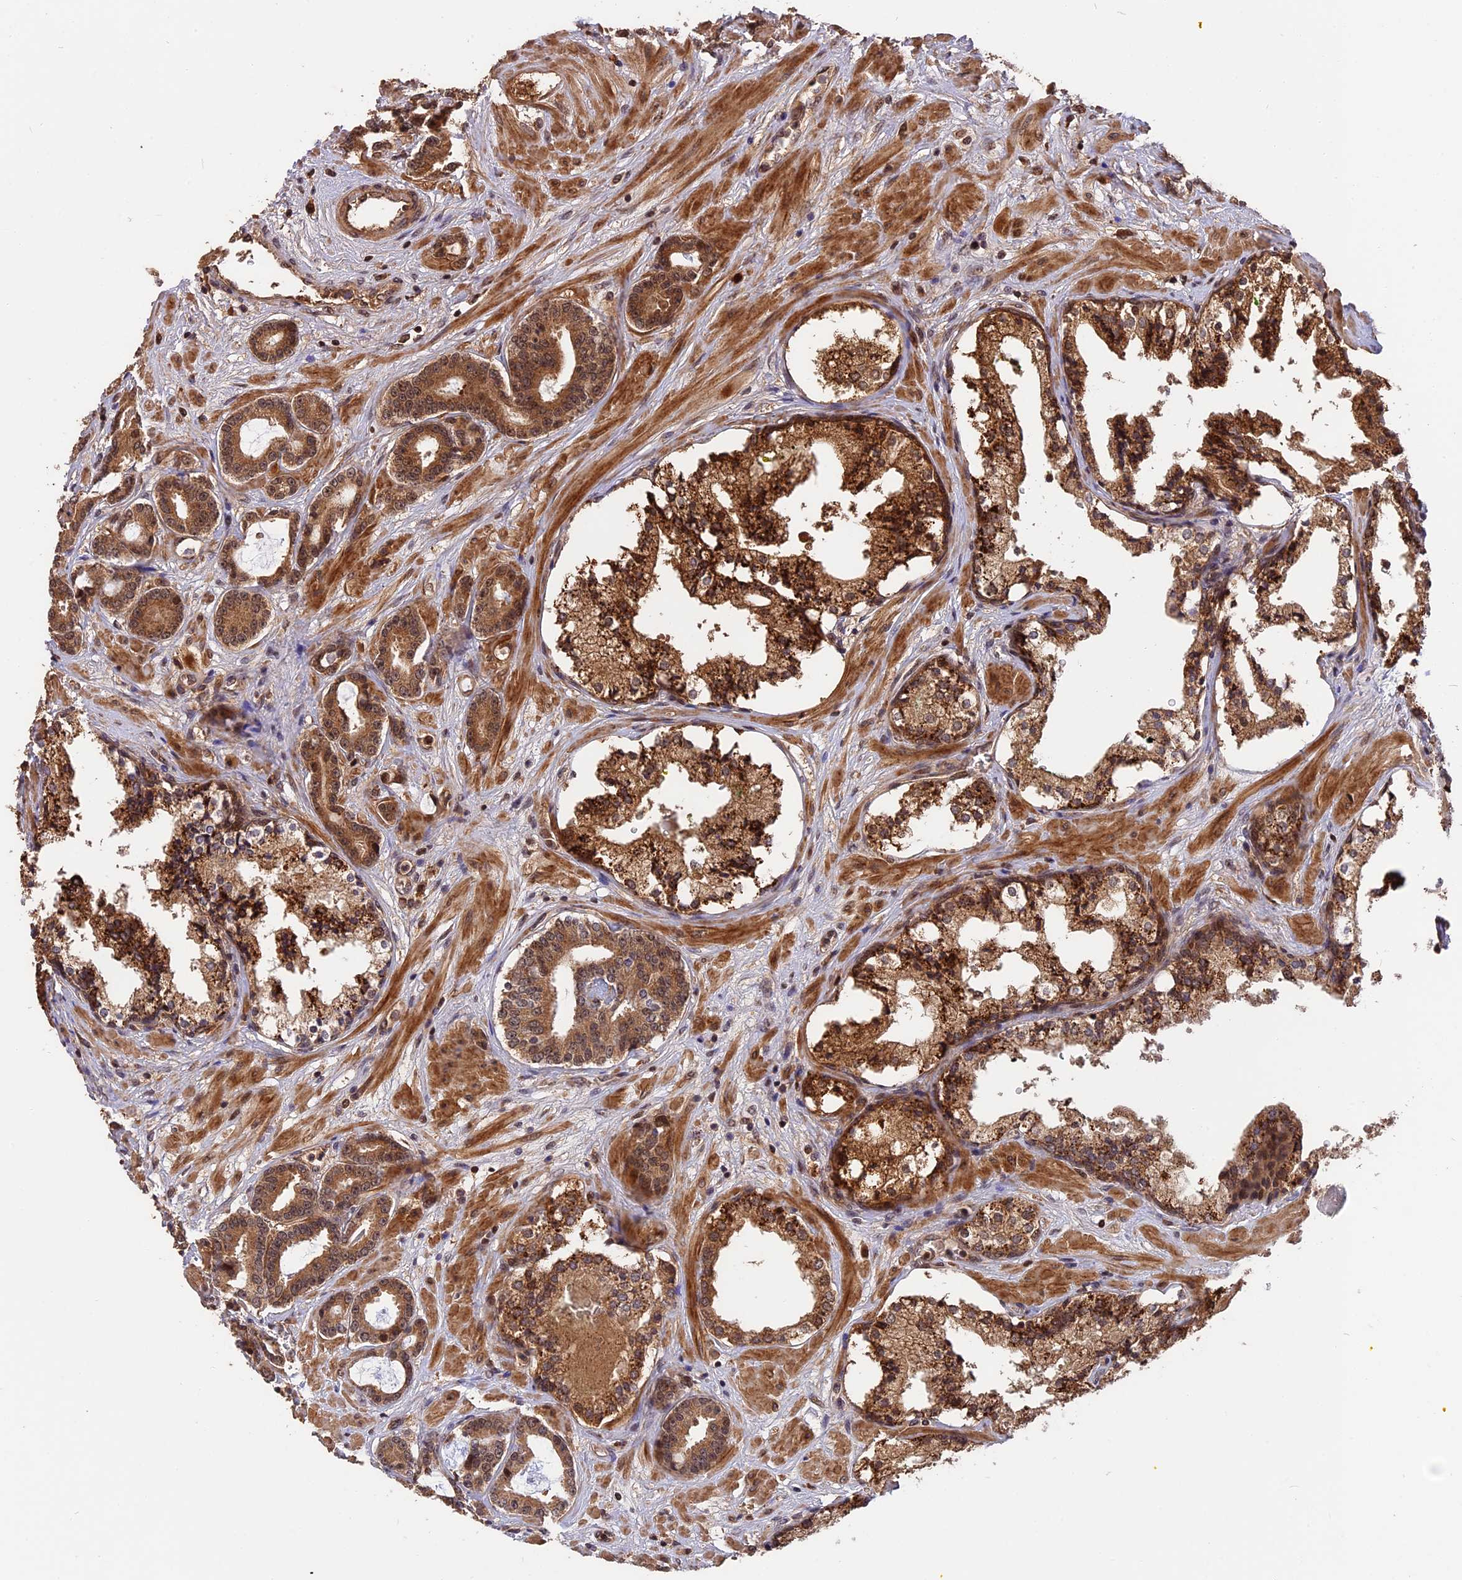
{"staining": {"intensity": "moderate", "quantity": ">75%", "location": "cytoplasmic/membranous"}, "tissue": "prostate cancer", "cell_type": "Tumor cells", "image_type": "cancer", "snomed": [{"axis": "morphology", "description": "Adenocarcinoma, High grade"}, {"axis": "topography", "description": "Prostate"}], "caption": "High-magnification brightfield microscopy of high-grade adenocarcinoma (prostate) stained with DAB (brown) and counterstained with hematoxylin (blue). tumor cells exhibit moderate cytoplasmic/membranous expression is identified in about>75% of cells.", "gene": "ESCO1", "patient": {"sex": "male", "age": 58}}